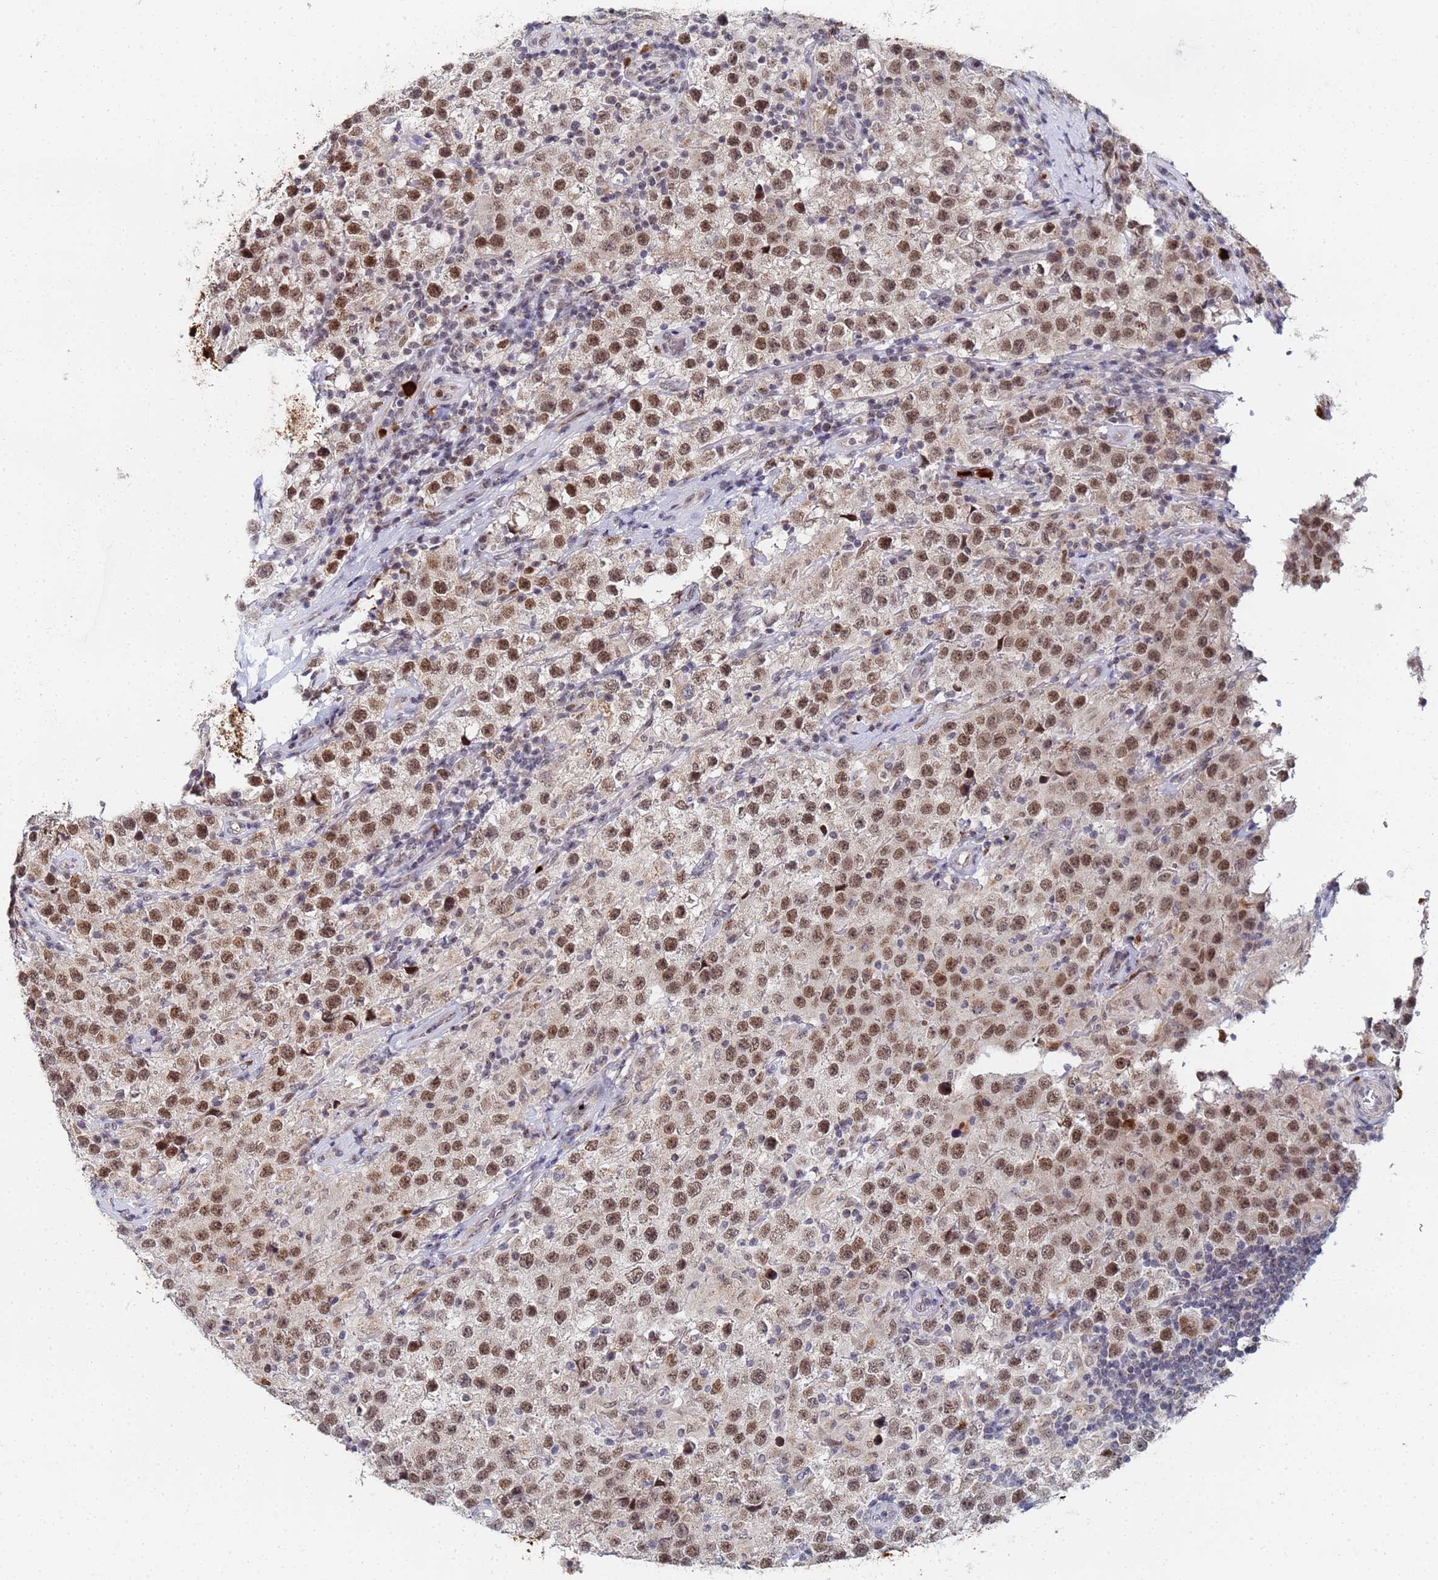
{"staining": {"intensity": "moderate", "quantity": ">75%", "location": "nuclear"}, "tissue": "testis cancer", "cell_type": "Tumor cells", "image_type": "cancer", "snomed": [{"axis": "morphology", "description": "Seminoma, NOS"}, {"axis": "morphology", "description": "Carcinoma, Embryonal, NOS"}, {"axis": "topography", "description": "Testis"}], "caption": "Protein expression analysis of human testis cancer reveals moderate nuclear staining in approximately >75% of tumor cells. (Brightfield microscopy of DAB IHC at high magnification).", "gene": "MTCL1", "patient": {"sex": "male", "age": 41}}